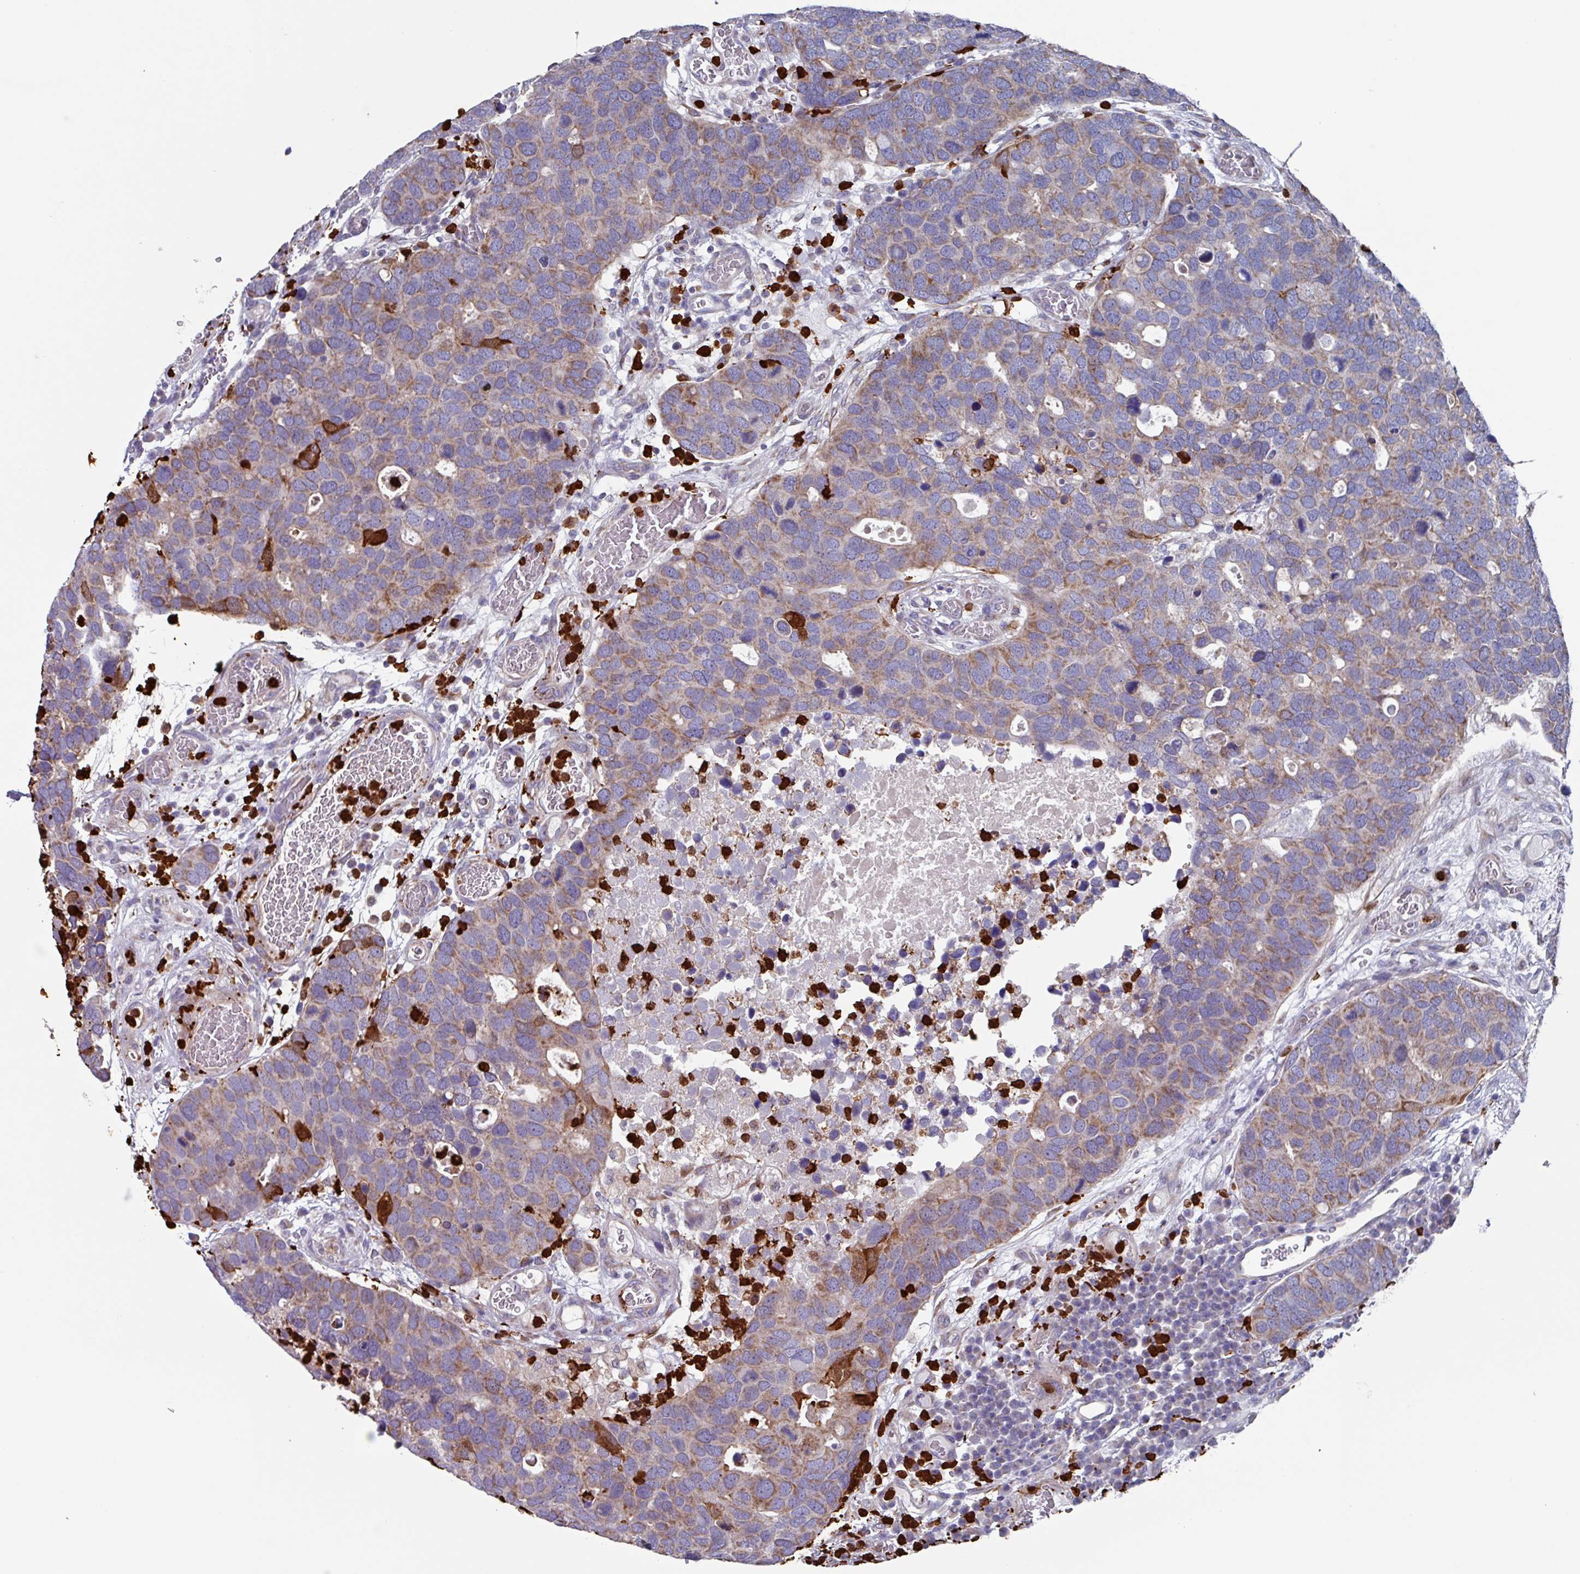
{"staining": {"intensity": "moderate", "quantity": ">75%", "location": "cytoplasmic/membranous"}, "tissue": "breast cancer", "cell_type": "Tumor cells", "image_type": "cancer", "snomed": [{"axis": "morphology", "description": "Duct carcinoma"}, {"axis": "topography", "description": "Breast"}], "caption": "A medium amount of moderate cytoplasmic/membranous staining is present in approximately >75% of tumor cells in infiltrating ductal carcinoma (breast) tissue.", "gene": "UQCC2", "patient": {"sex": "female", "age": 83}}